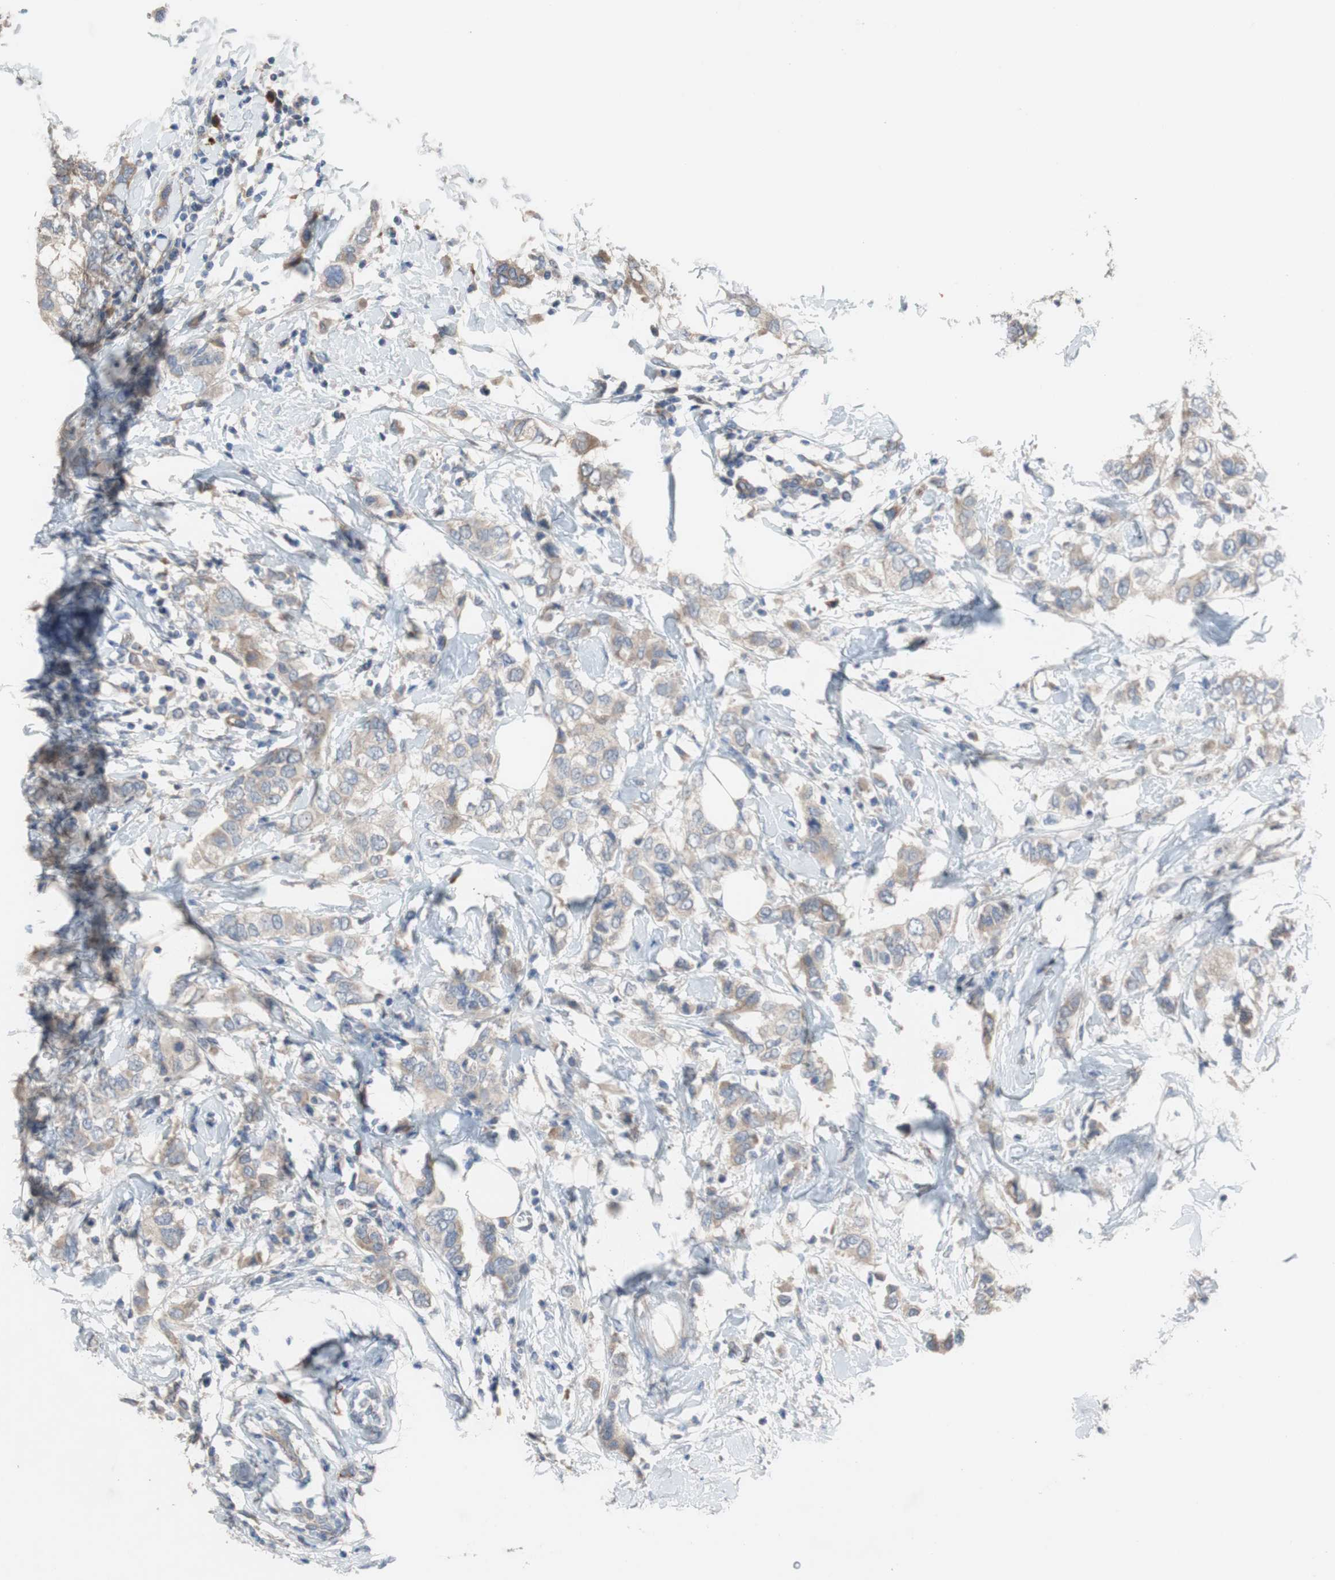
{"staining": {"intensity": "weak", "quantity": ">75%", "location": "cytoplasmic/membranous"}, "tissue": "breast cancer", "cell_type": "Tumor cells", "image_type": "cancer", "snomed": [{"axis": "morphology", "description": "Duct carcinoma"}, {"axis": "topography", "description": "Breast"}], "caption": "Protein expression analysis of human breast cancer reveals weak cytoplasmic/membranous expression in approximately >75% of tumor cells.", "gene": "TTC14", "patient": {"sex": "female", "age": 50}}